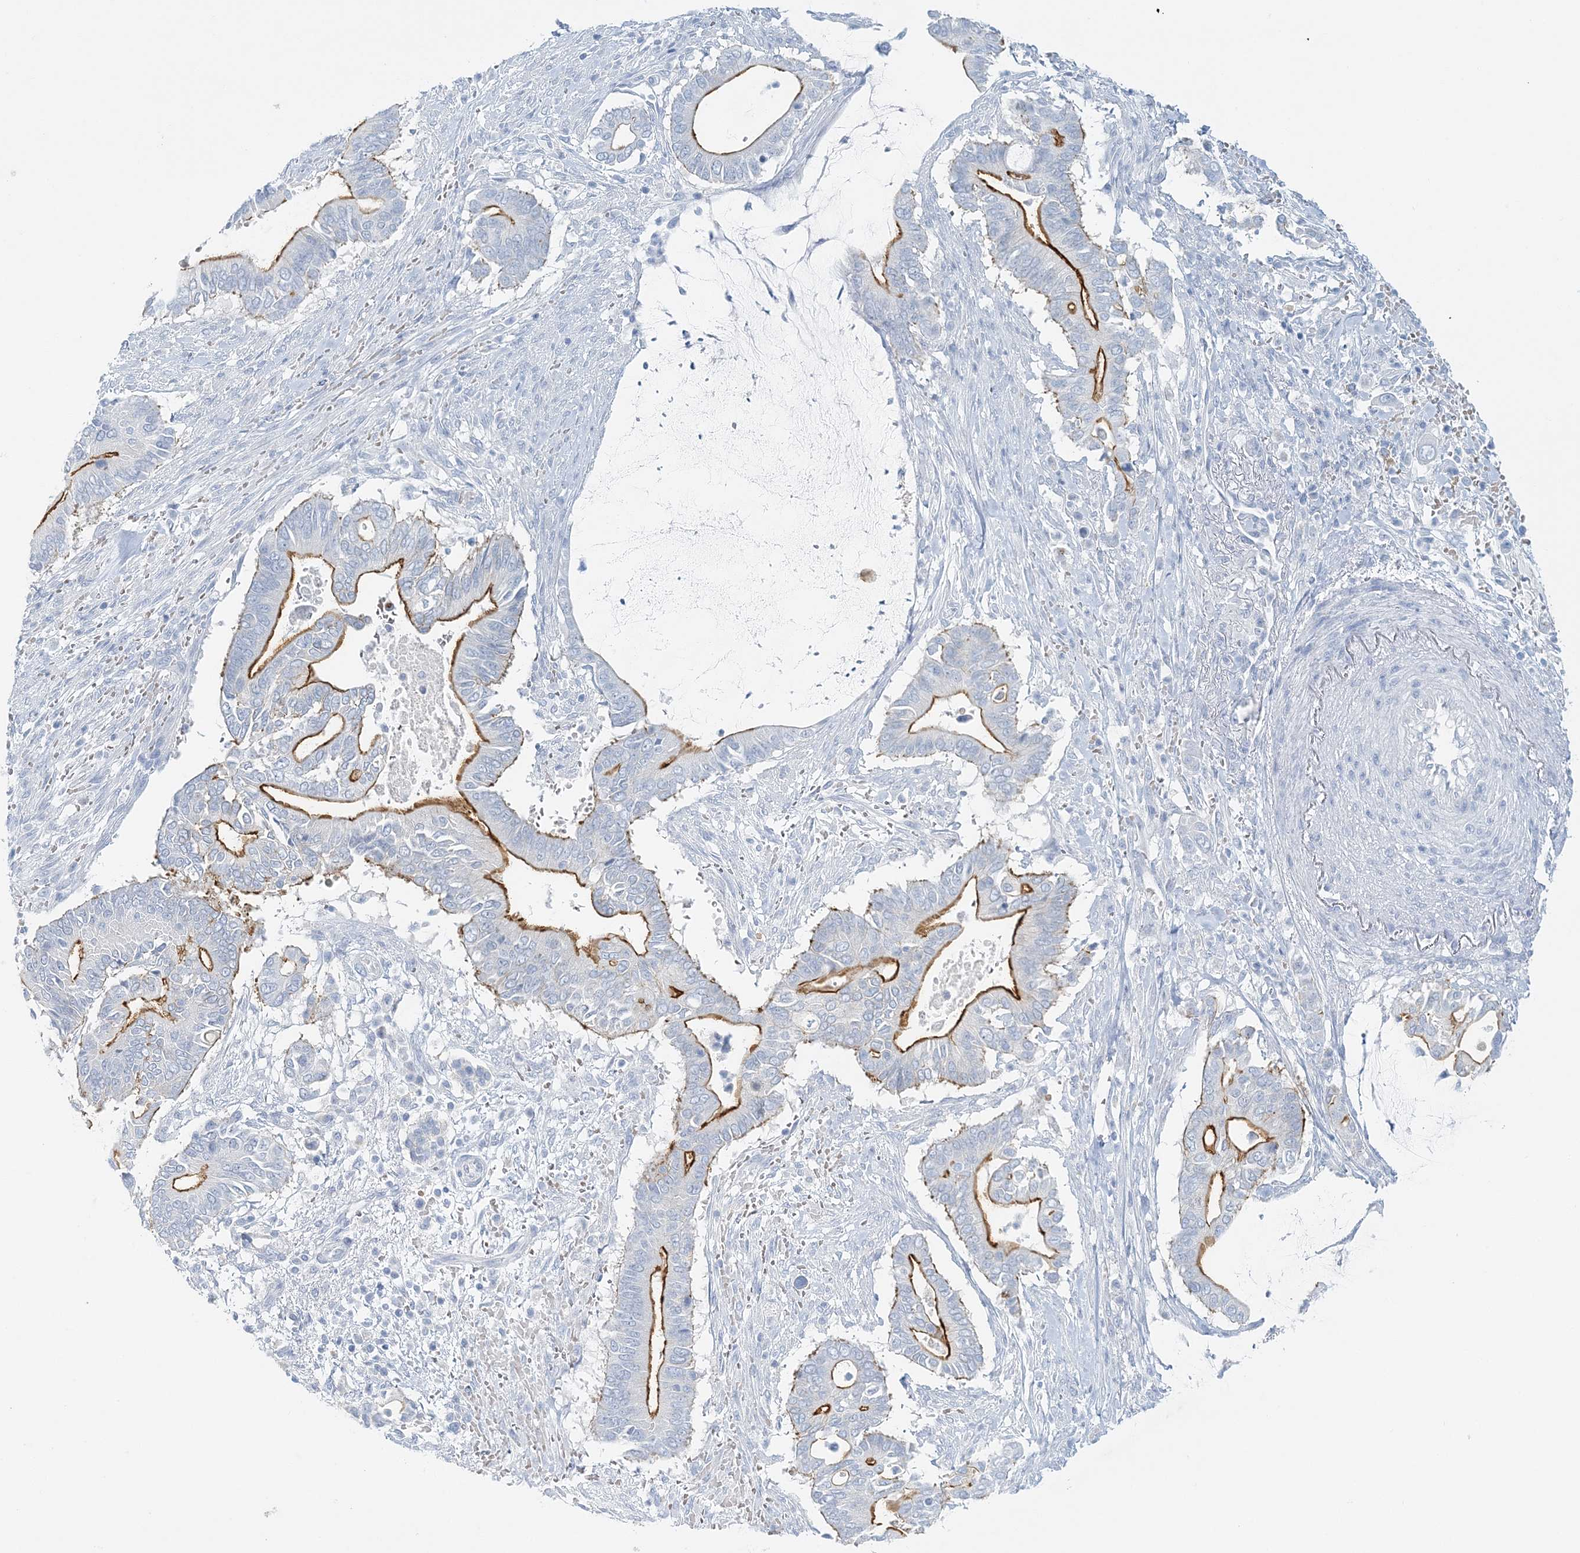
{"staining": {"intensity": "strong", "quantity": ">75%", "location": "cytoplasmic/membranous"}, "tissue": "pancreatic cancer", "cell_type": "Tumor cells", "image_type": "cancer", "snomed": [{"axis": "morphology", "description": "Adenocarcinoma, NOS"}, {"axis": "topography", "description": "Pancreas"}], "caption": "A photomicrograph of human pancreatic cancer (adenocarcinoma) stained for a protein shows strong cytoplasmic/membranous brown staining in tumor cells. The staining was performed using DAB to visualize the protein expression in brown, while the nuclei were stained in blue with hematoxylin (Magnification: 20x).", "gene": "VILL", "patient": {"sex": "male", "age": 68}}